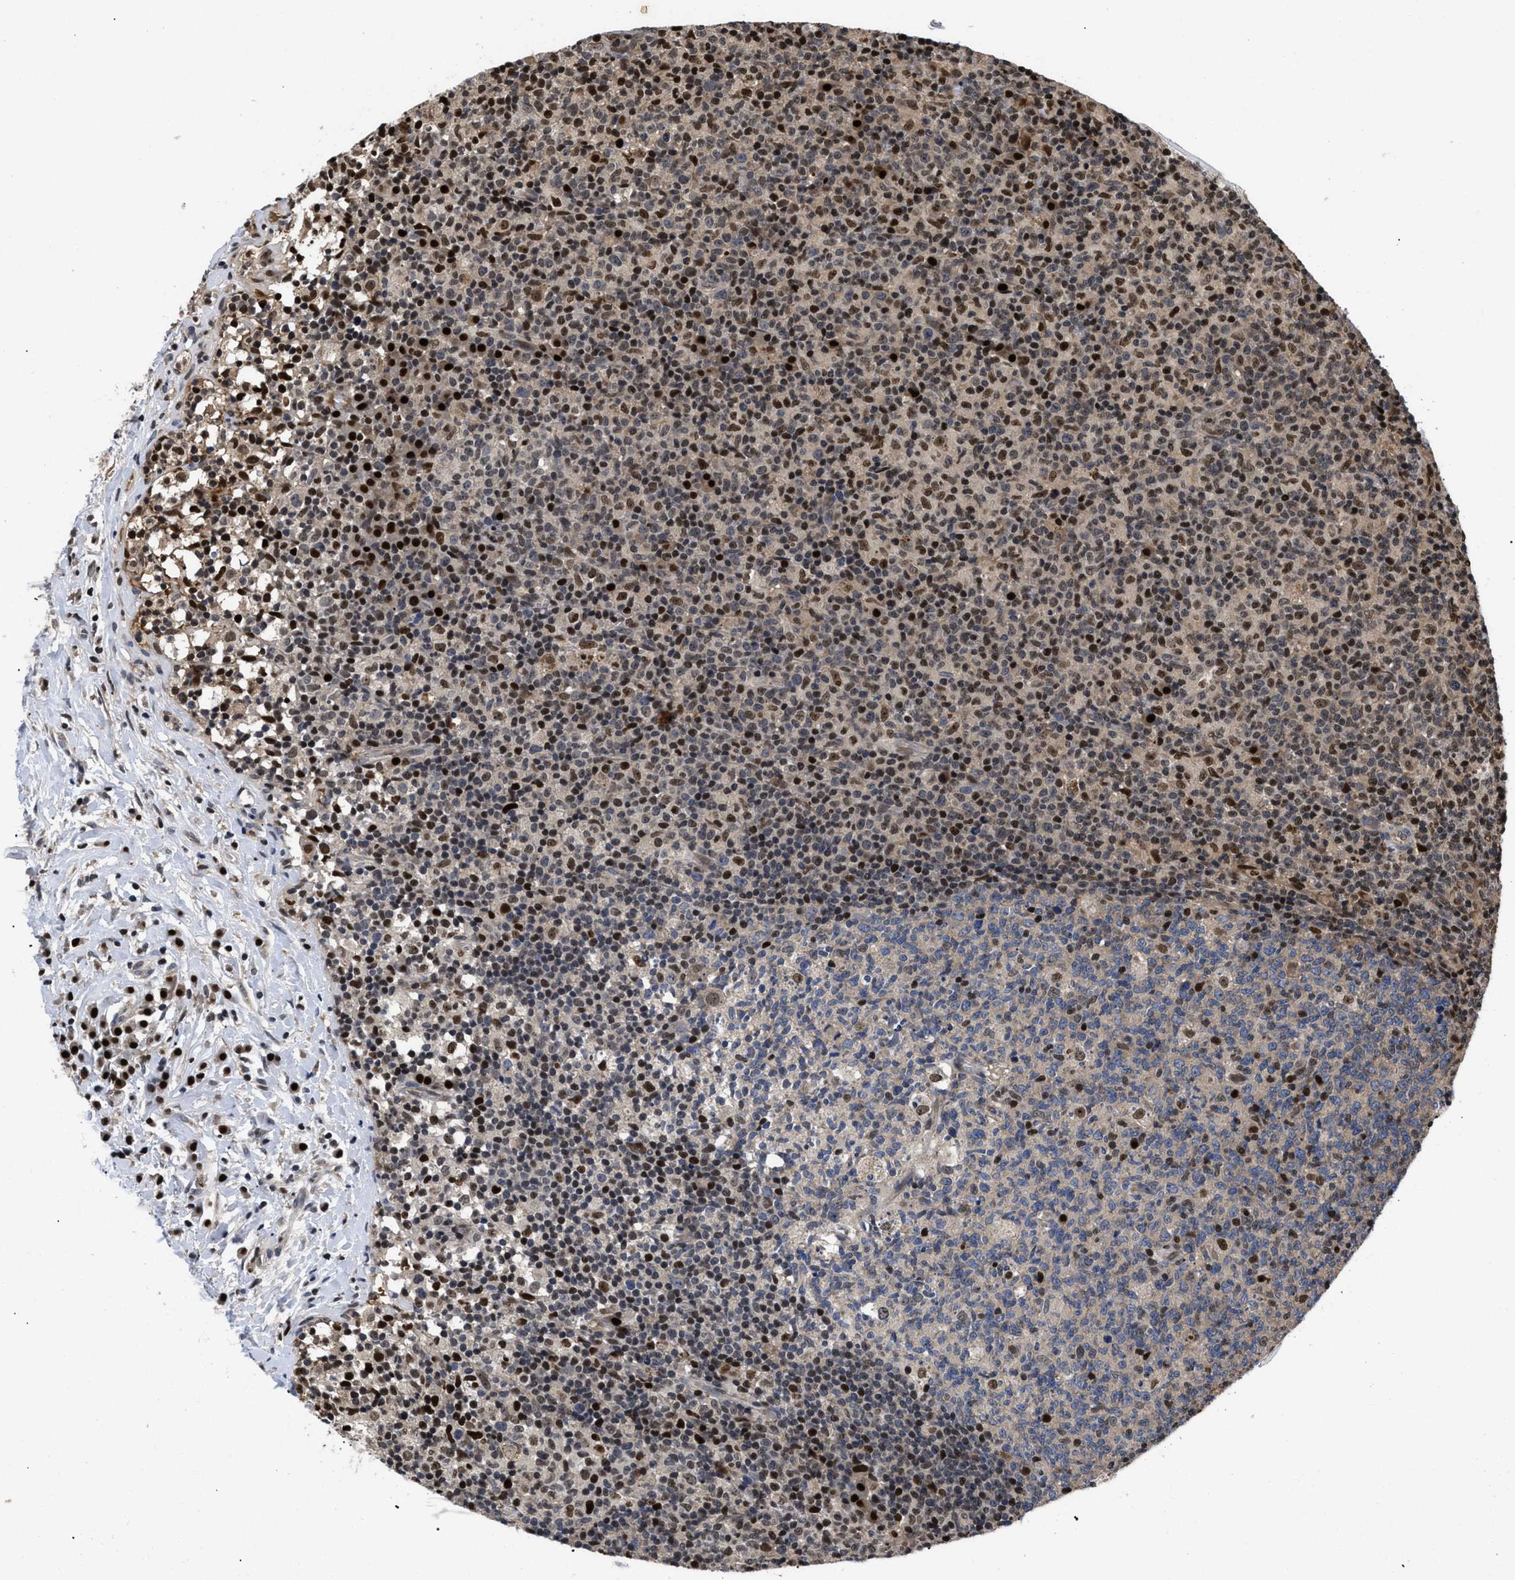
{"staining": {"intensity": "strong", "quantity": "25%-75%", "location": "nuclear"}, "tissue": "lymph node", "cell_type": "Germinal center cells", "image_type": "normal", "snomed": [{"axis": "morphology", "description": "Normal tissue, NOS"}, {"axis": "morphology", "description": "Inflammation, NOS"}, {"axis": "topography", "description": "Lymph node"}], "caption": "Germinal center cells demonstrate strong nuclear staining in about 25%-75% of cells in normal lymph node. The protein is shown in brown color, while the nuclei are stained blue.", "gene": "FAM200A", "patient": {"sex": "male", "age": 55}}